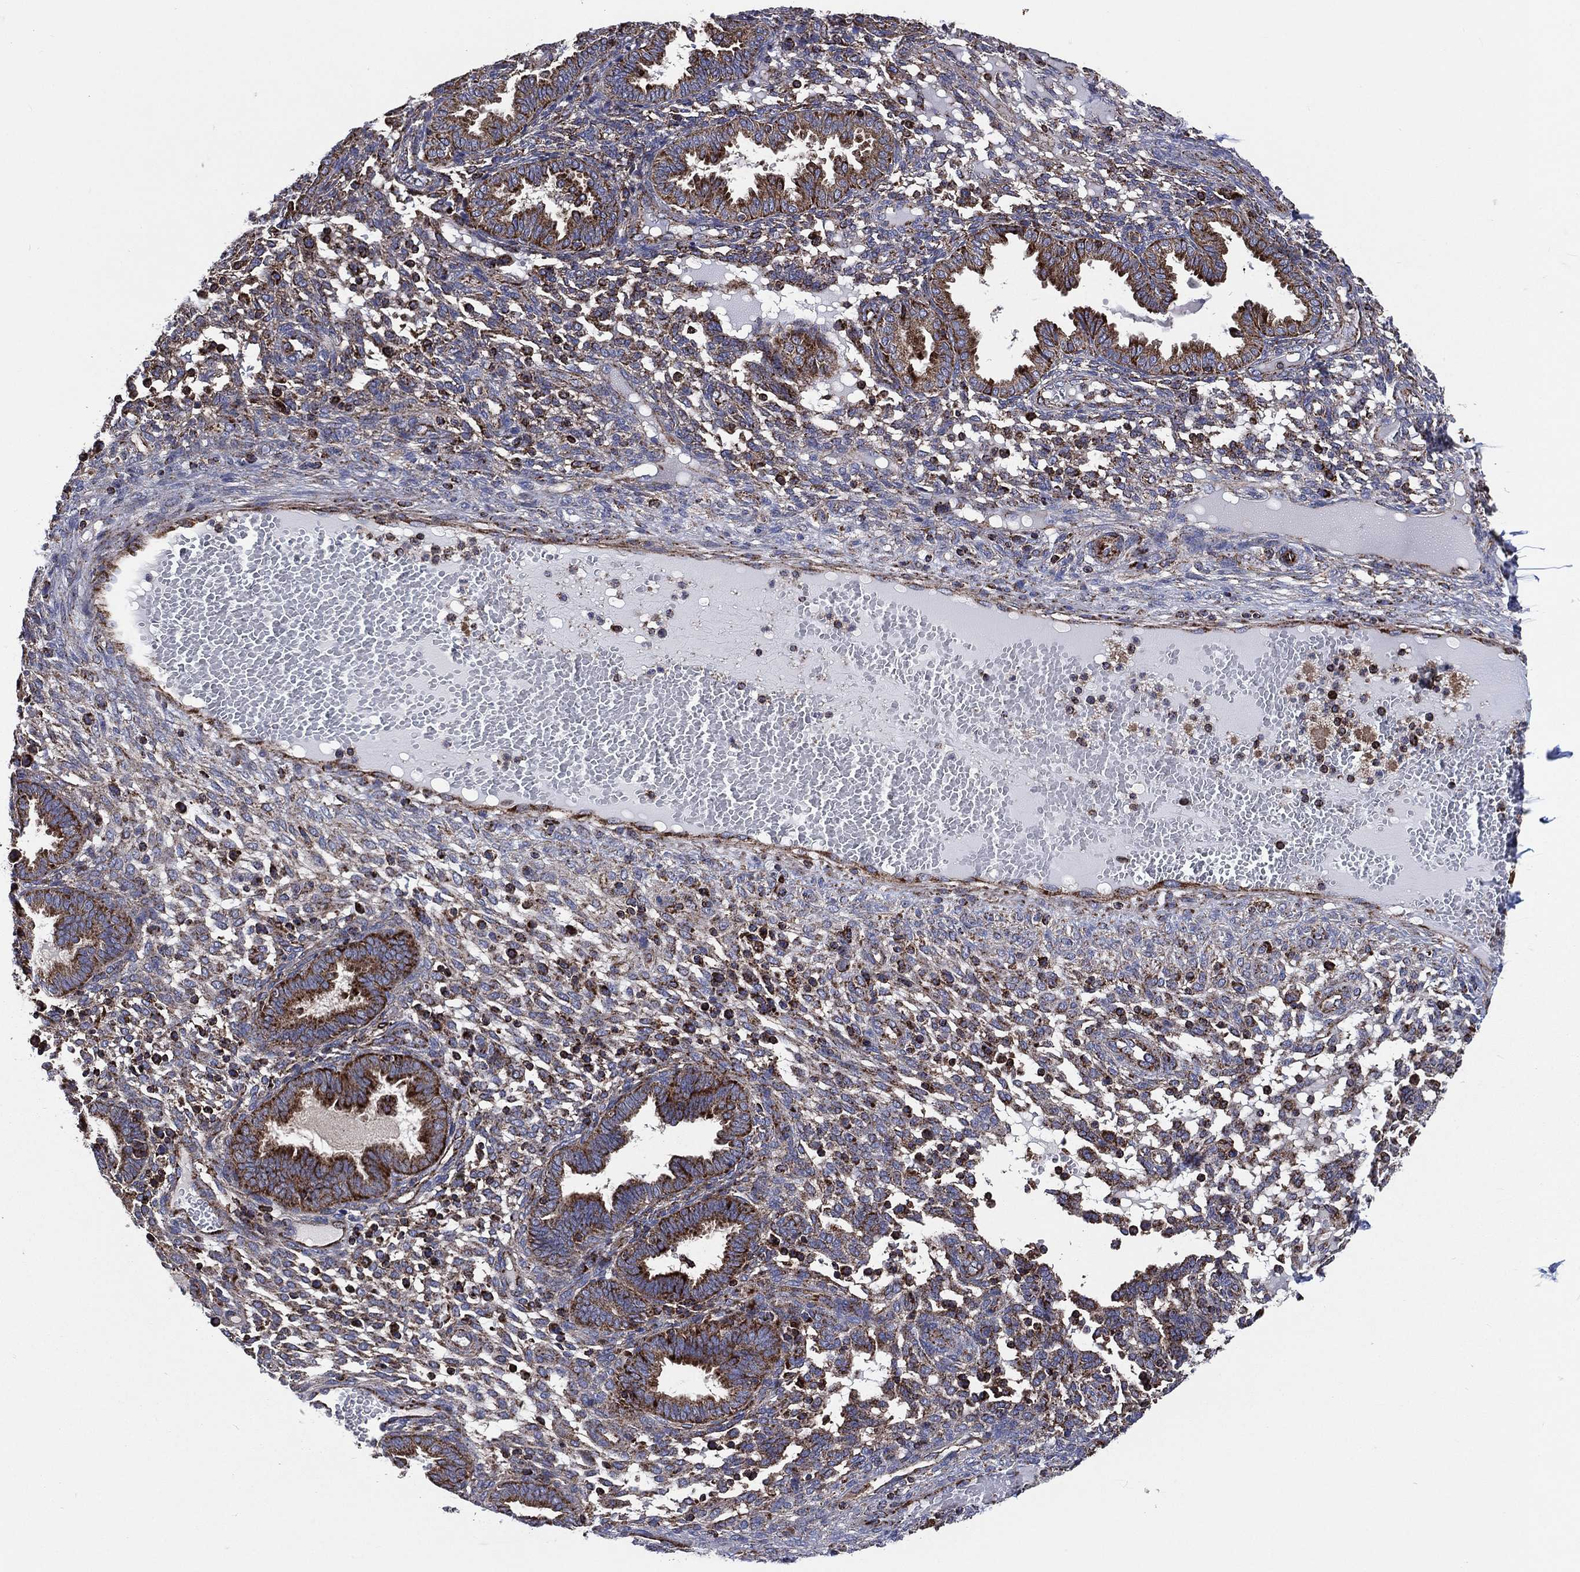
{"staining": {"intensity": "moderate", "quantity": "<25%", "location": "cytoplasmic/membranous"}, "tissue": "endometrium", "cell_type": "Cells in endometrial stroma", "image_type": "normal", "snomed": [{"axis": "morphology", "description": "Normal tissue, NOS"}, {"axis": "topography", "description": "Endometrium"}], "caption": "Moderate cytoplasmic/membranous positivity for a protein is appreciated in about <25% of cells in endometrial stroma of normal endometrium using IHC.", "gene": "ANKRD37", "patient": {"sex": "female", "age": 42}}